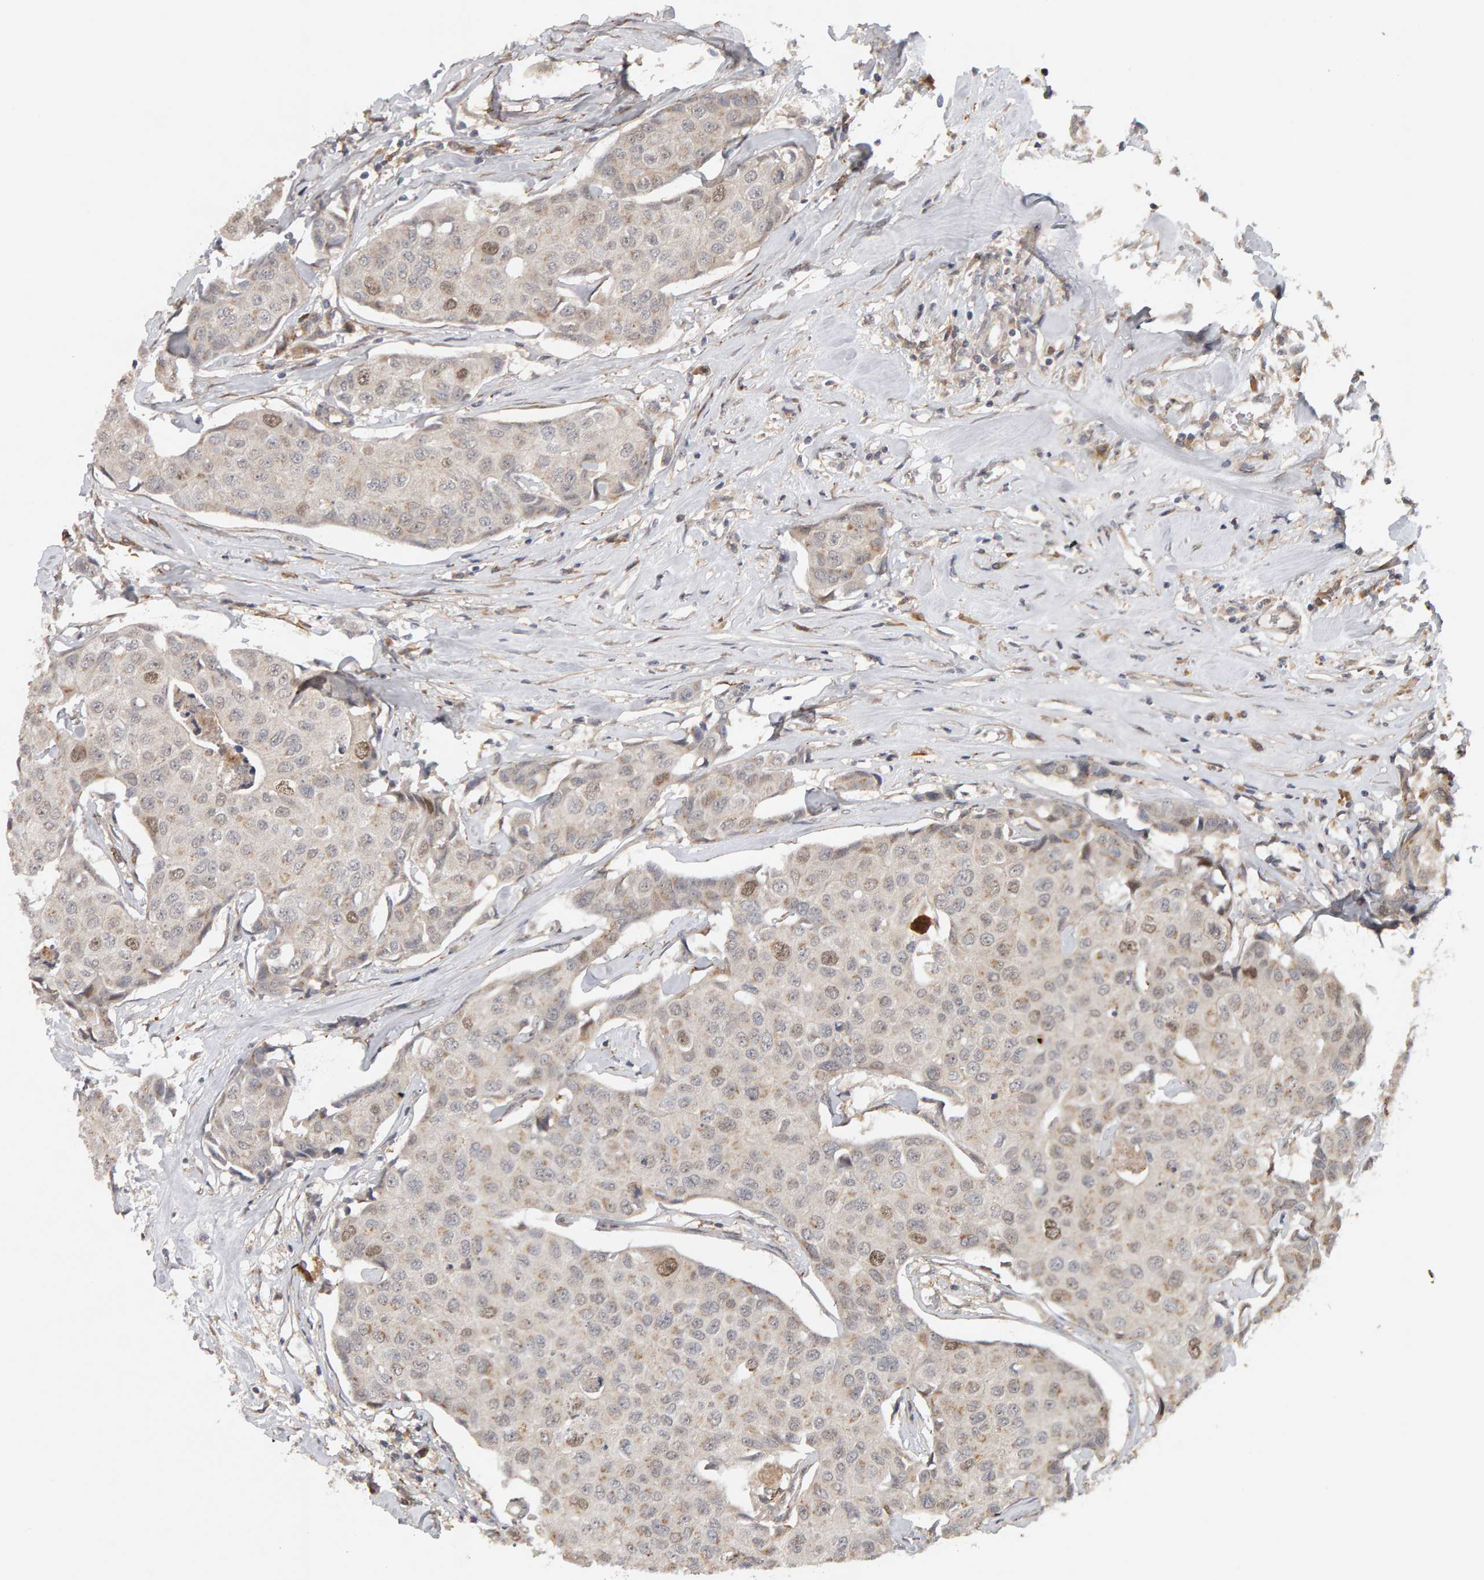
{"staining": {"intensity": "moderate", "quantity": "<25%", "location": "nuclear"}, "tissue": "breast cancer", "cell_type": "Tumor cells", "image_type": "cancer", "snomed": [{"axis": "morphology", "description": "Duct carcinoma"}, {"axis": "topography", "description": "Breast"}], "caption": "Protein expression analysis of human breast intraductal carcinoma reveals moderate nuclear positivity in approximately <25% of tumor cells.", "gene": "CDCA5", "patient": {"sex": "female", "age": 80}}